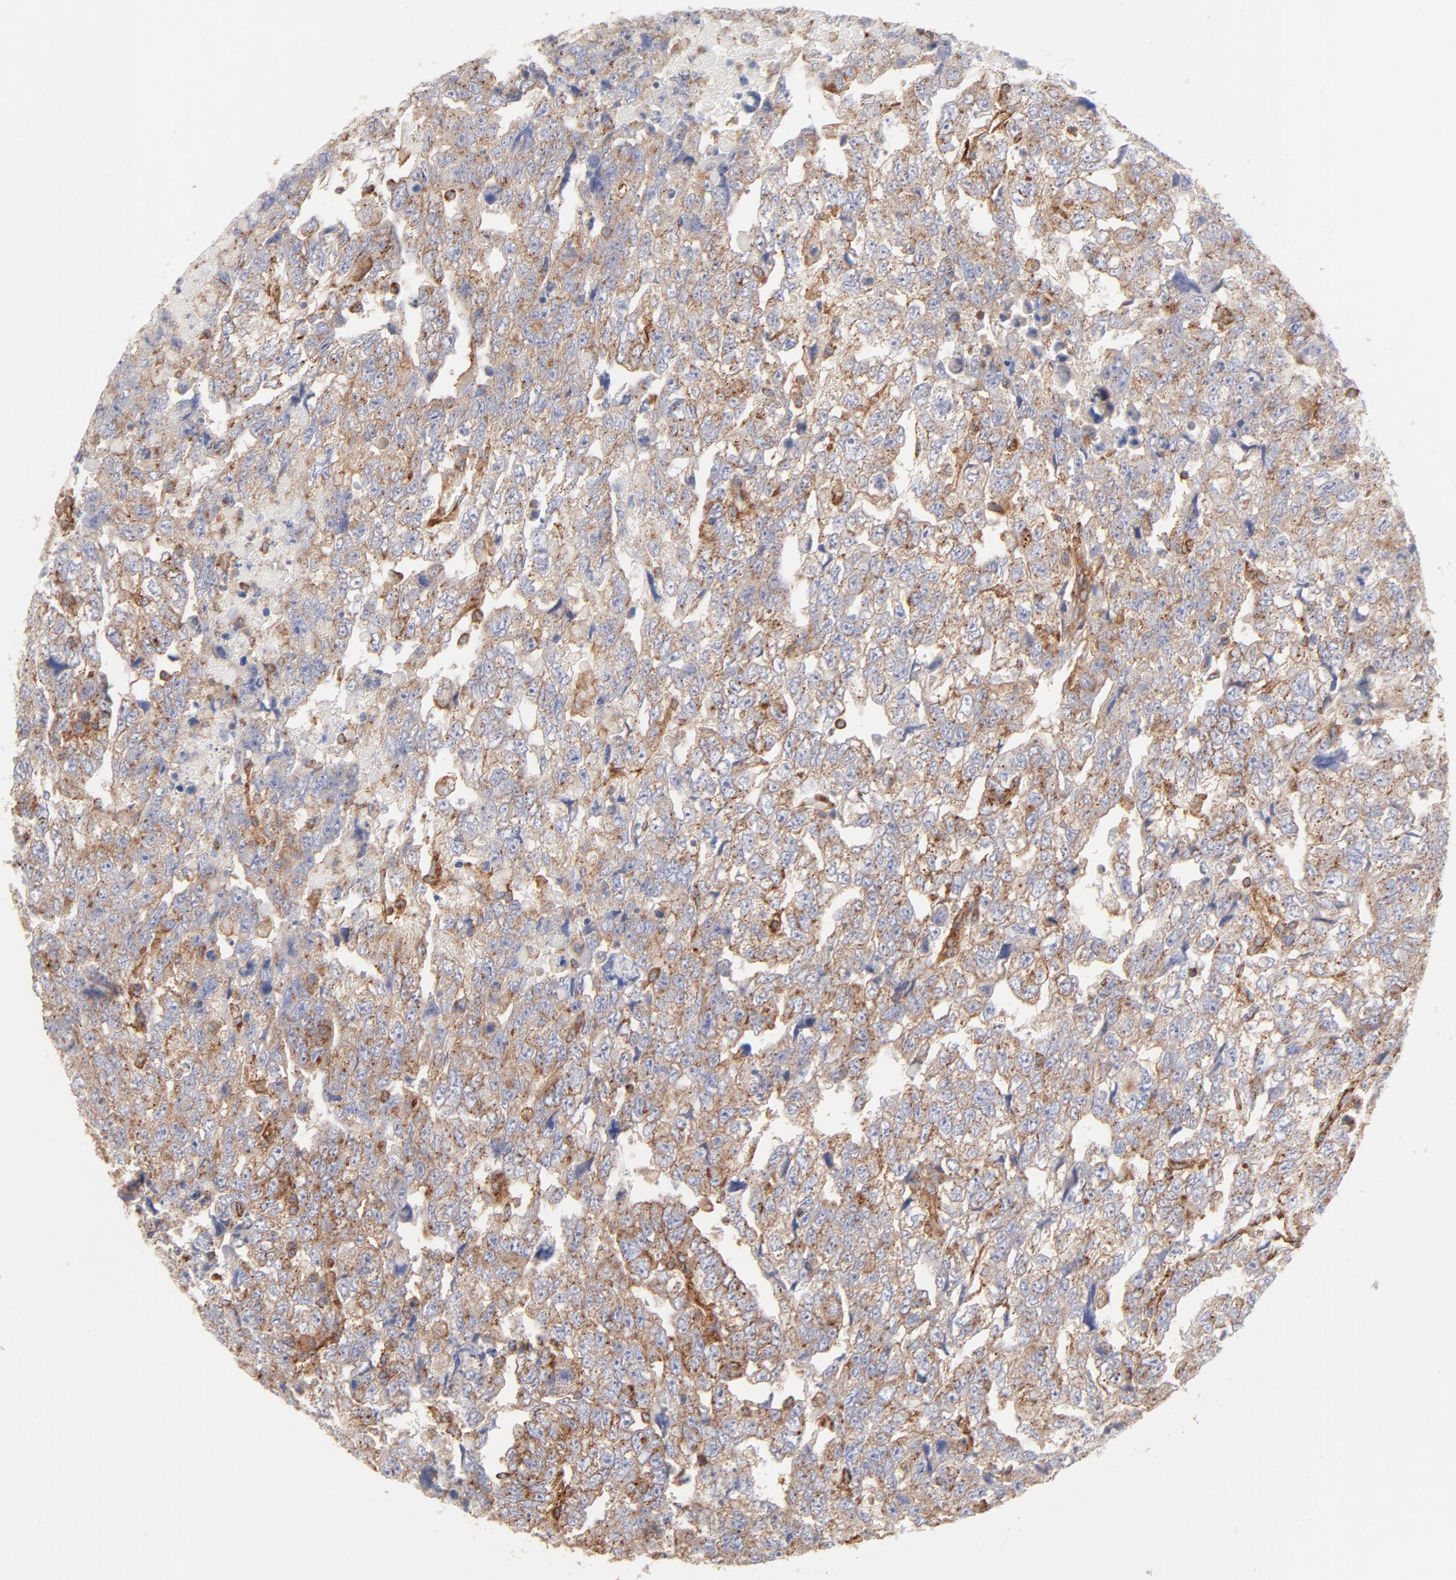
{"staining": {"intensity": "moderate", "quantity": ">75%", "location": "cytoplasmic/membranous"}, "tissue": "testis cancer", "cell_type": "Tumor cells", "image_type": "cancer", "snomed": [{"axis": "morphology", "description": "Carcinoma, Embryonal, NOS"}, {"axis": "topography", "description": "Testis"}], "caption": "This photomicrograph displays immunohistochemistry staining of human testis cancer (embryonal carcinoma), with medium moderate cytoplasmic/membranous staining in about >75% of tumor cells.", "gene": "CLTB", "patient": {"sex": "male", "age": 36}}